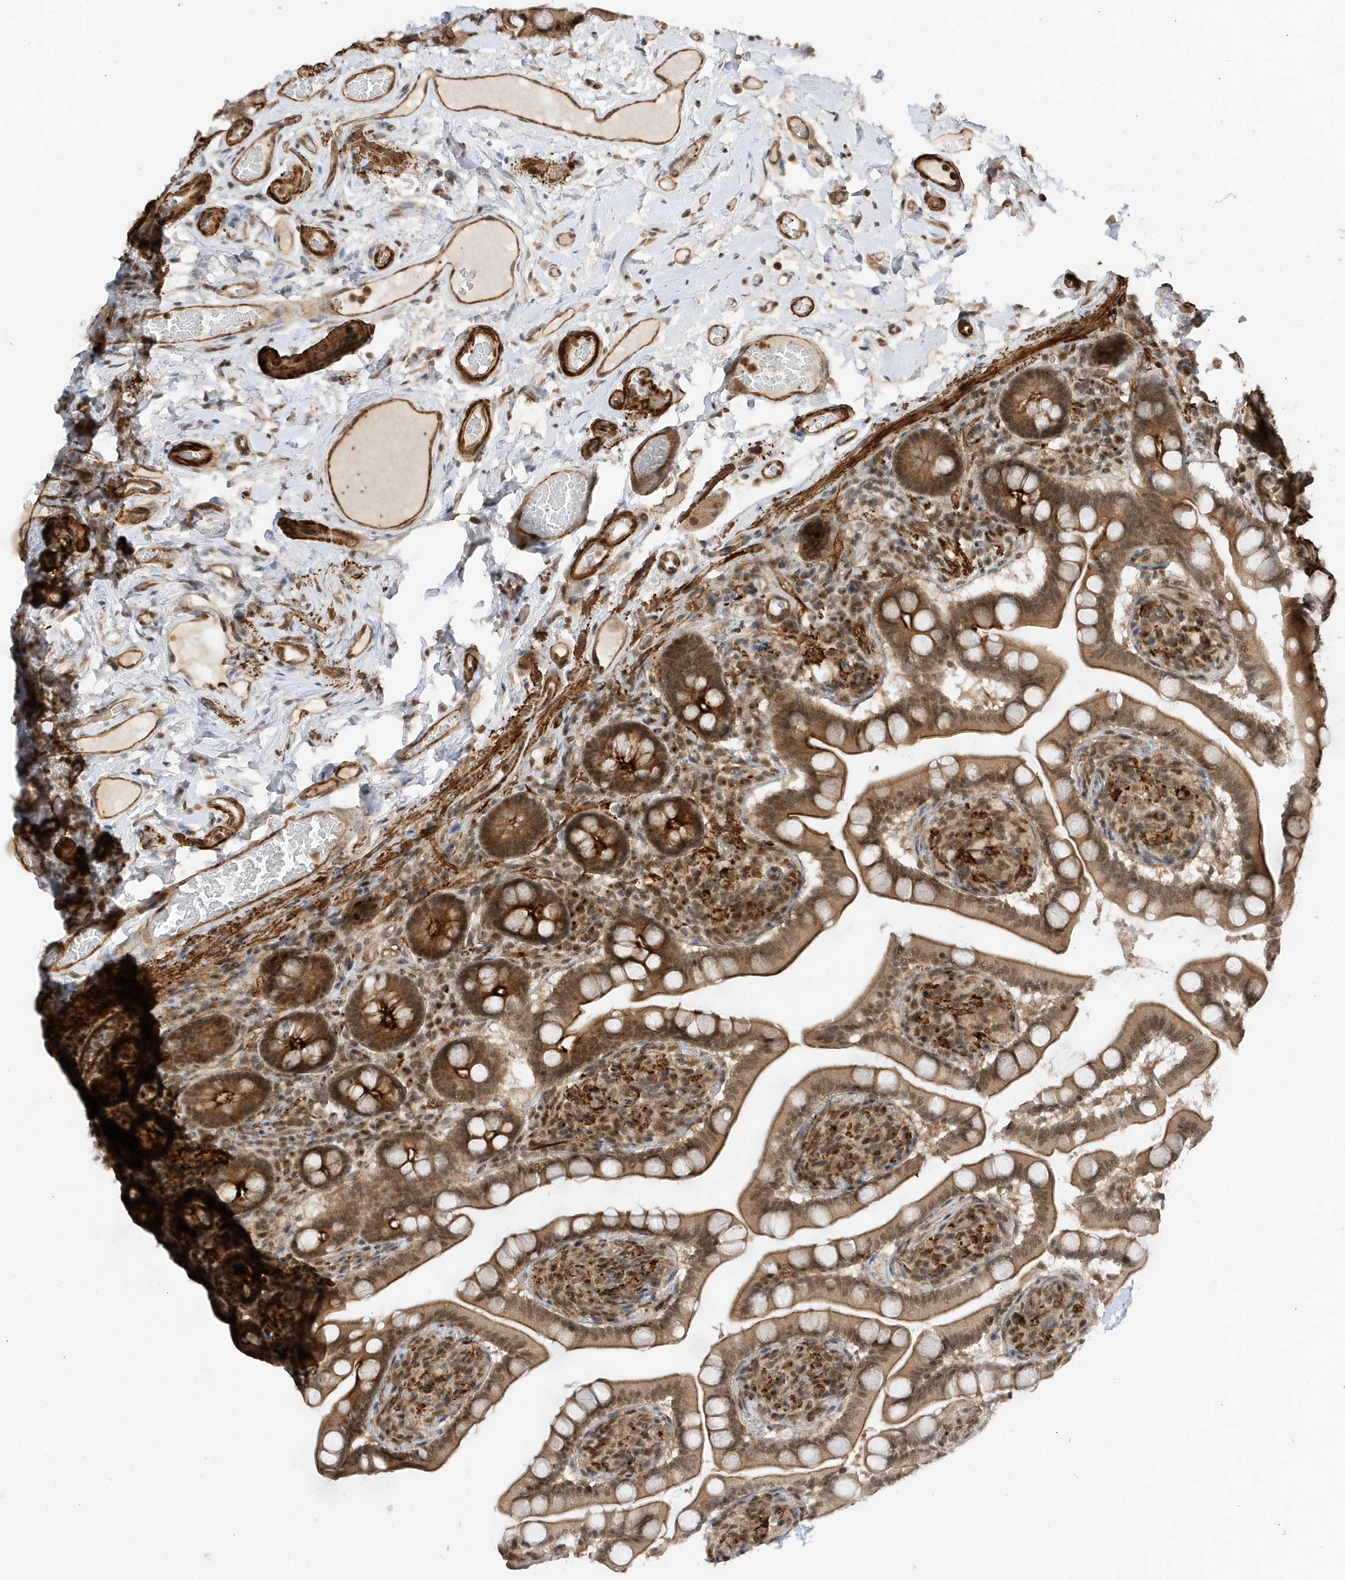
{"staining": {"intensity": "strong", "quantity": ">75%", "location": "cytoplasmic/membranous,nuclear"}, "tissue": "small intestine", "cell_type": "Glandular cells", "image_type": "normal", "snomed": [{"axis": "morphology", "description": "Normal tissue, NOS"}, {"axis": "topography", "description": "Small intestine"}], "caption": "IHC (DAB) staining of unremarkable human small intestine shows strong cytoplasmic/membranous,nuclear protein staining in about >75% of glandular cells.", "gene": "MAST3", "patient": {"sex": "female", "age": 64}}